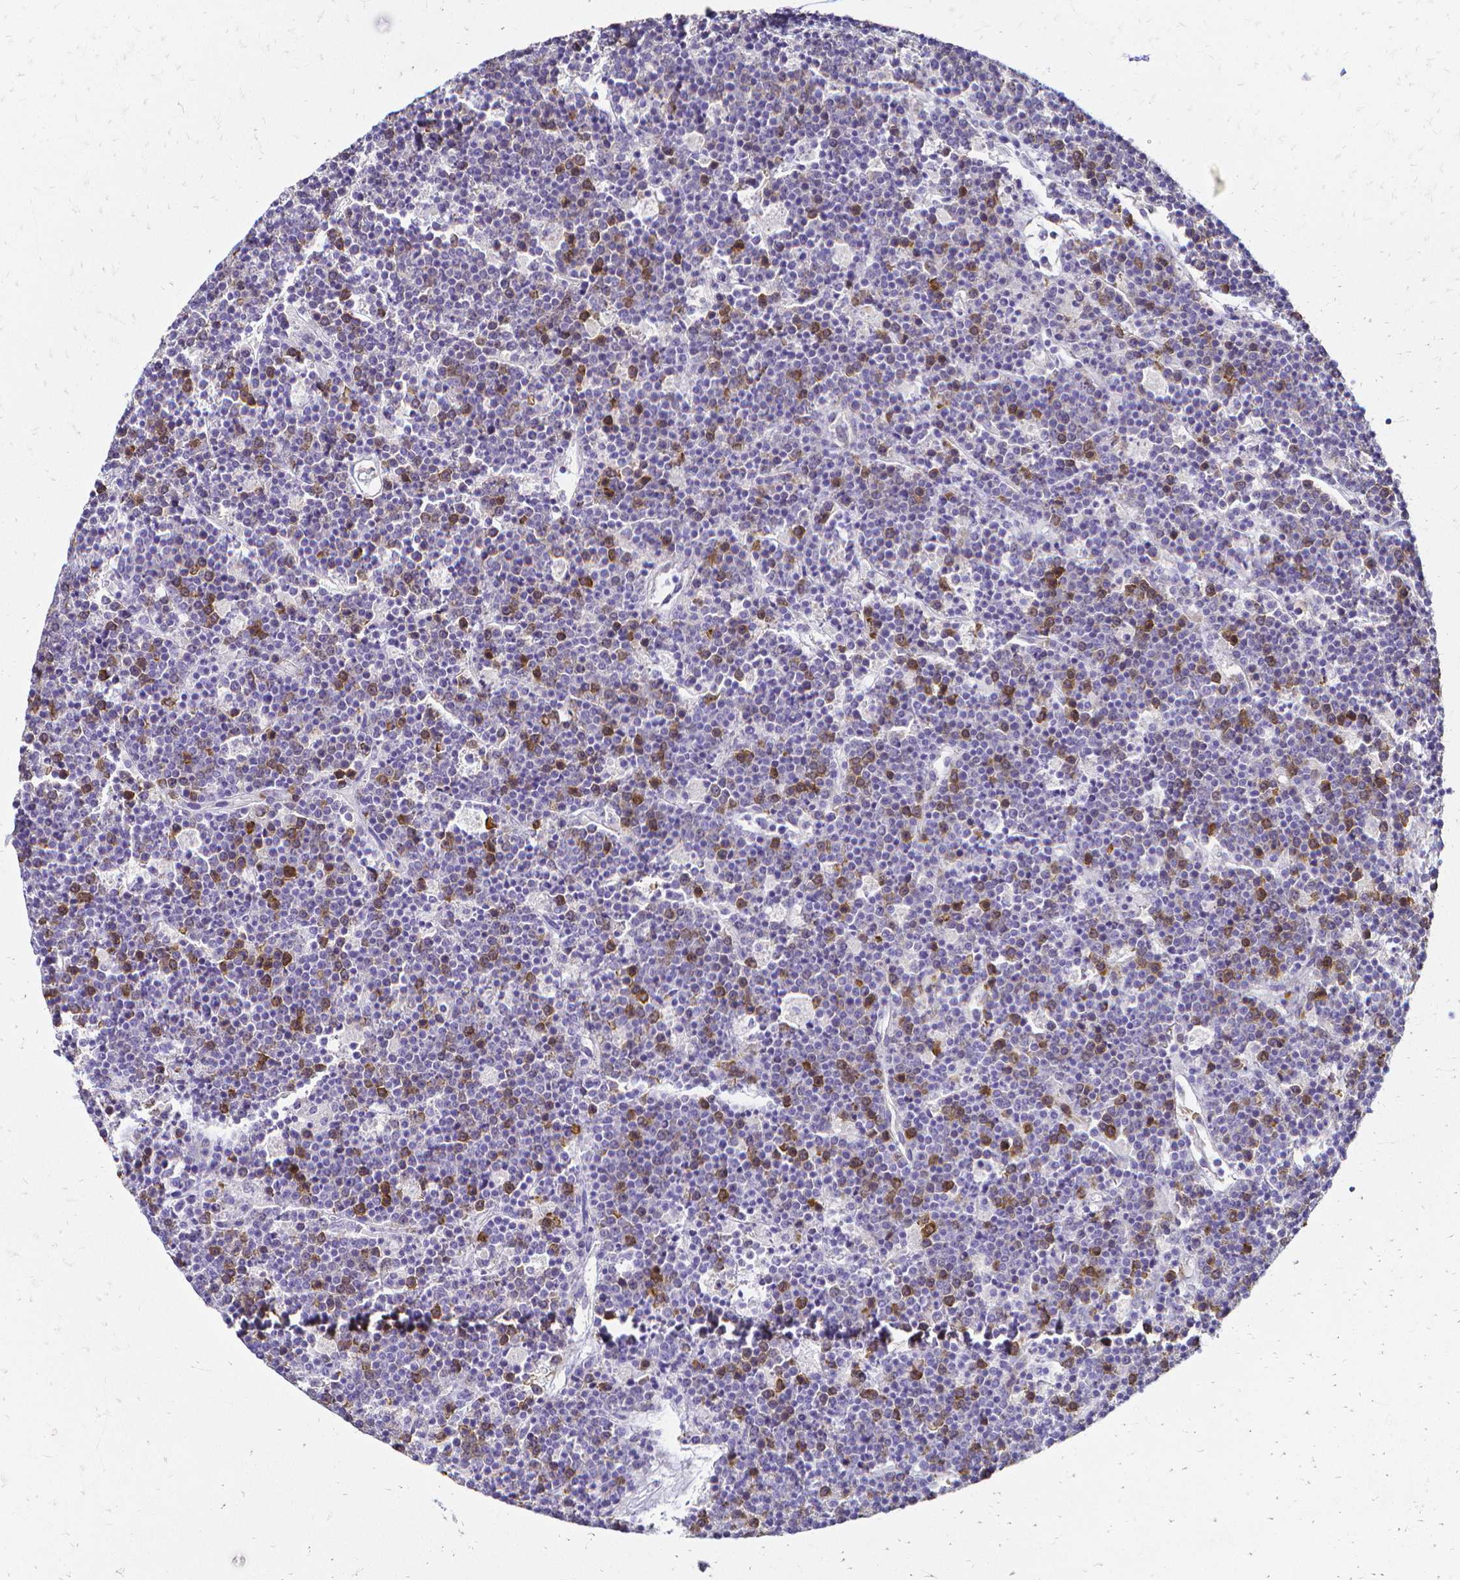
{"staining": {"intensity": "negative", "quantity": "none", "location": "none"}, "tissue": "lymphoma", "cell_type": "Tumor cells", "image_type": "cancer", "snomed": [{"axis": "morphology", "description": "Malignant lymphoma, non-Hodgkin's type, High grade"}, {"axis": "topography", "description": "Ovary"}], "caption": "Lymphoma was stained to show a protein in brown. There is no significant positivity in tumor cells.", "gene": "CCNB1", "patient": {"sex": "female", "age": 56}}